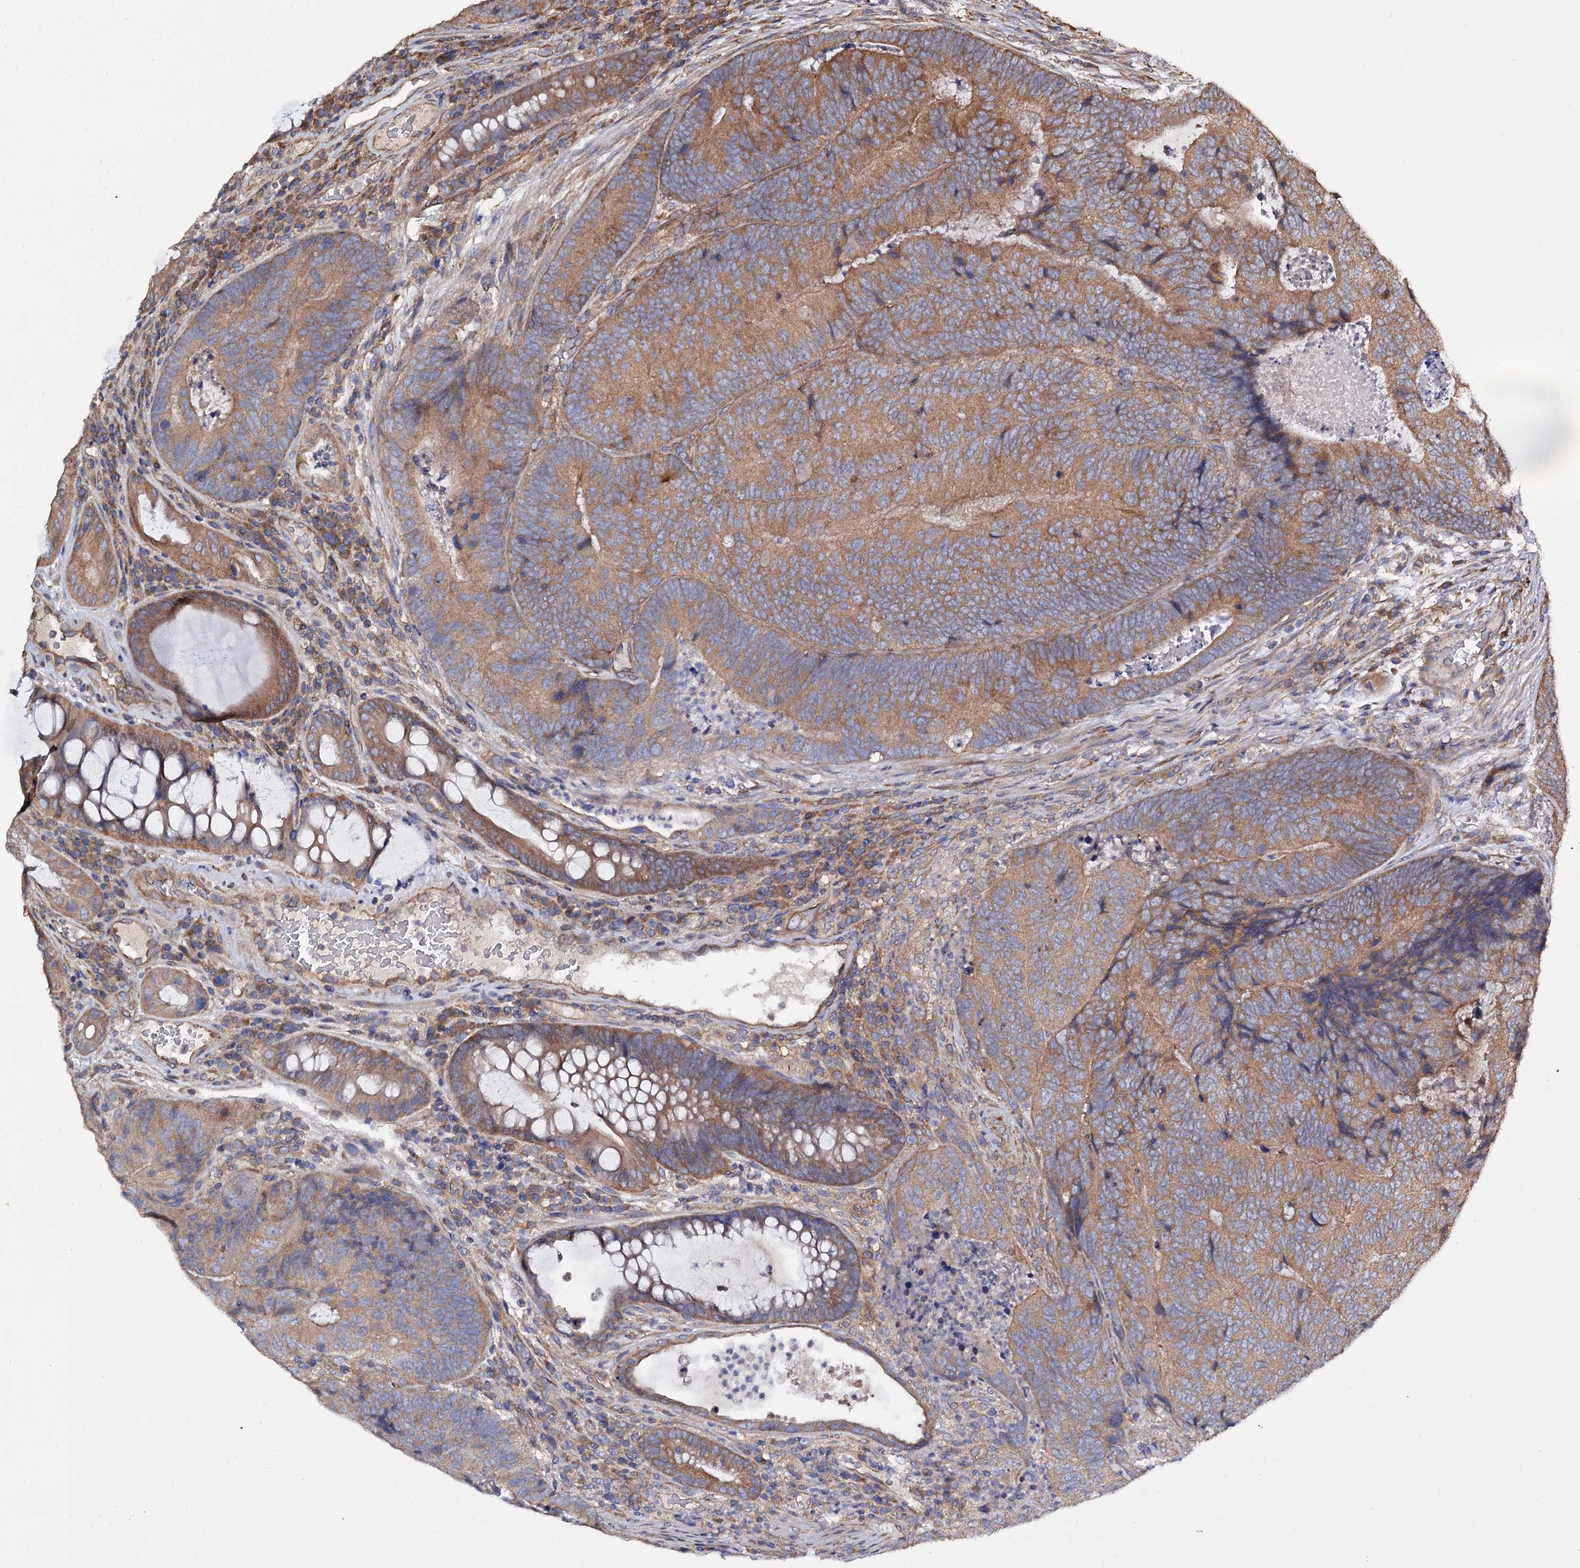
{"staining": {"intensity": "moderate", "quantity": ">75%", "location": "cytoplasmic/membranous"}, "tissue": "colorectal cancer", "cell_type": "Tumor cells", "image_type": "cancer", "snomed": [{"axis": "morphology", "description": "Adenocarcinoma, NOS"}, {"axis": "topography", "description": "Colon"}], "caption": "Moderate cytoplasmic/membranous positivity is present in approximately >75% of tumor cells in colorectal cancer.", "gene": "TTC23", "patient": {"sex": "female", "age": 67}}